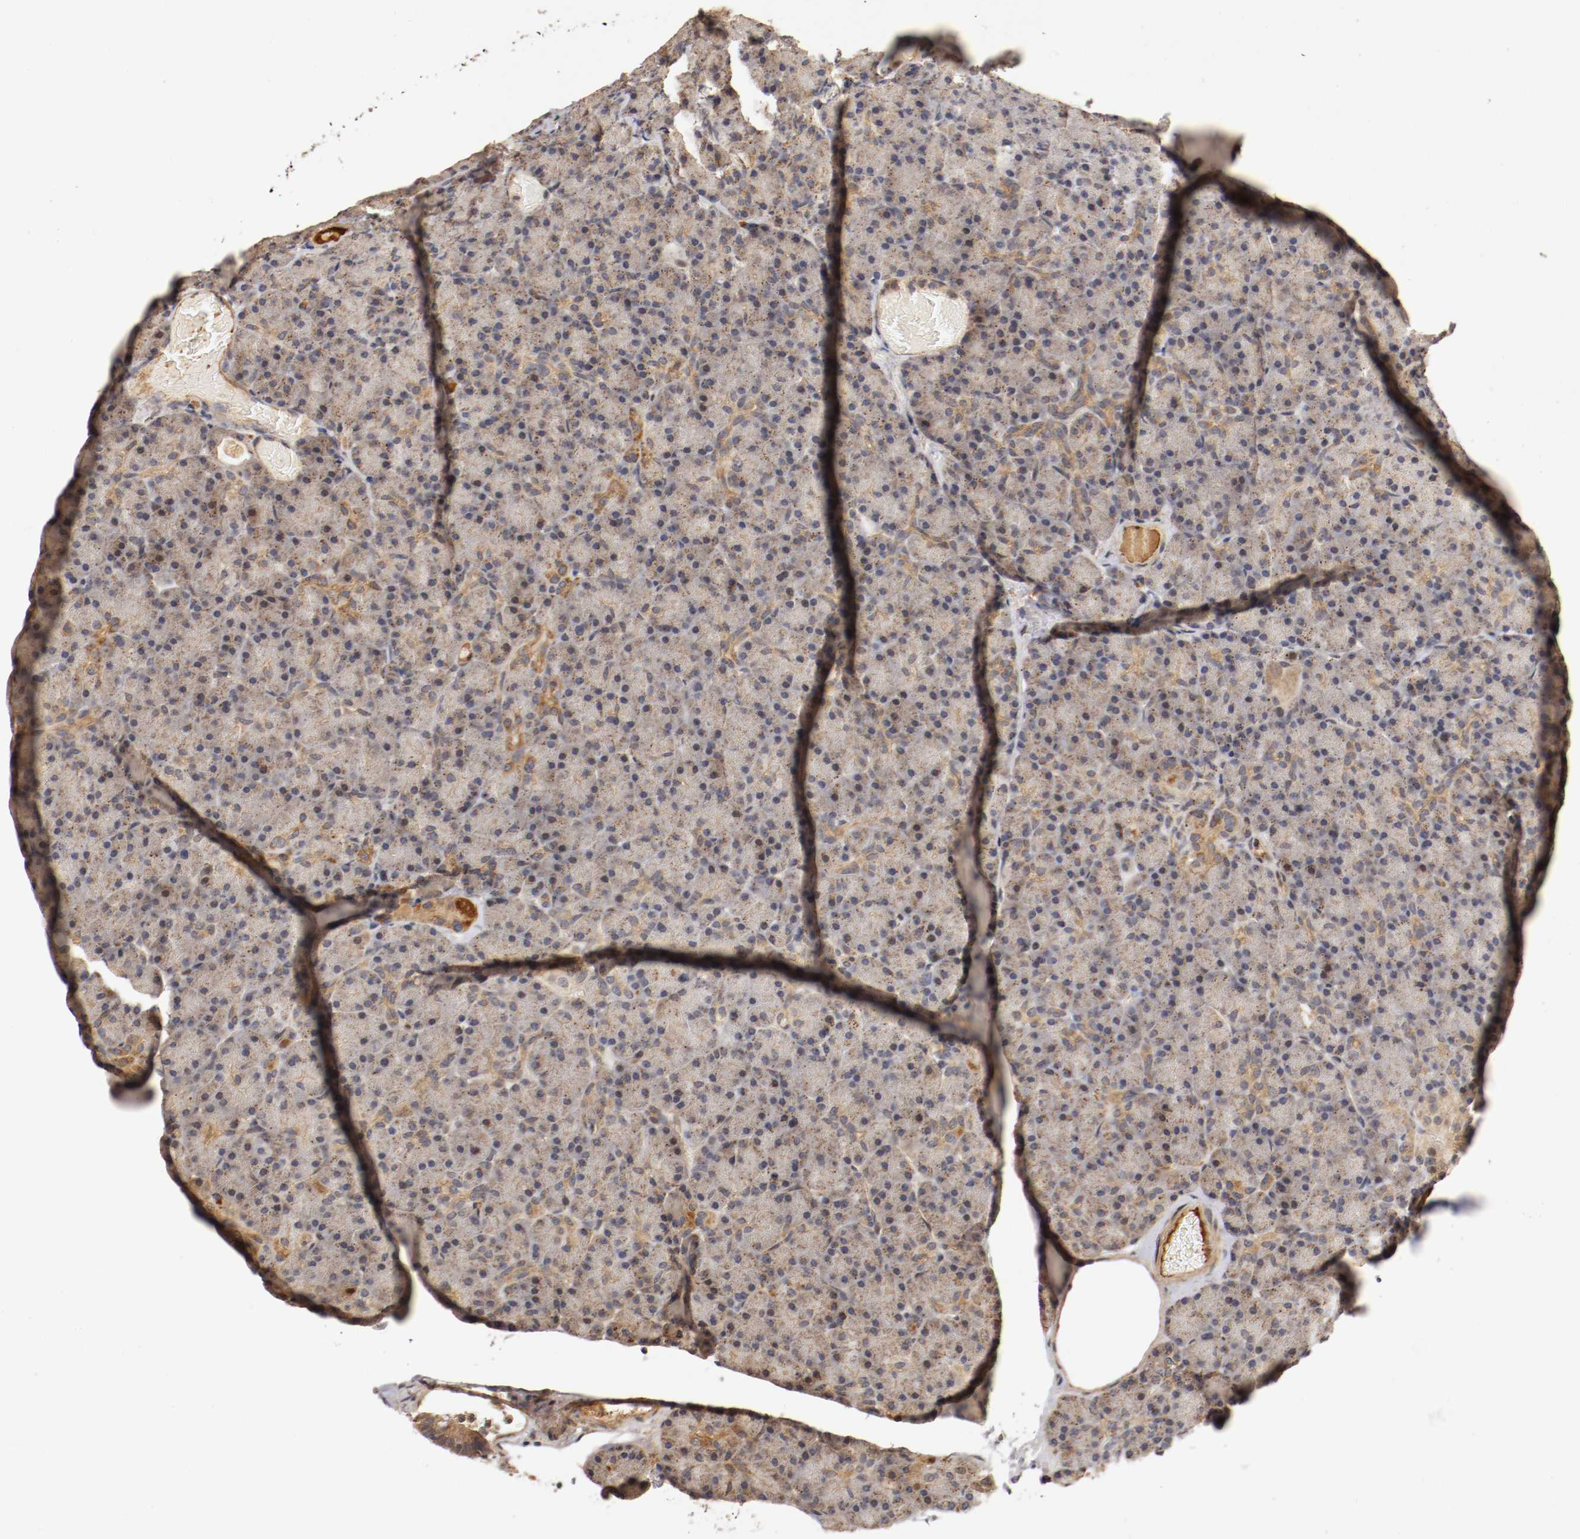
{"staining": {"intensity": "weak", "quantity": "25%-75%", "location": "cytoplasmic/membranous,nuclear"}, "tissue": "pancreas", "cell_type": "Exocrine glandular cells", "image_type": "normal", "snomed": [{"axis": "morphology", "description": "Normal tissue, NOS"}, {"axis": "topography", "description": "Pancreas"}], "caption": "This histopathology image displays immunohistochemistry (IHC) staining of normal human pancreas, with low weak cytoplasmic/membranous,nuclear staining in approximately 25%-75% of exocrine glandular cells.", "gene": "TNFRSF1B", "patient": {"sex": "female", "age": 43}}